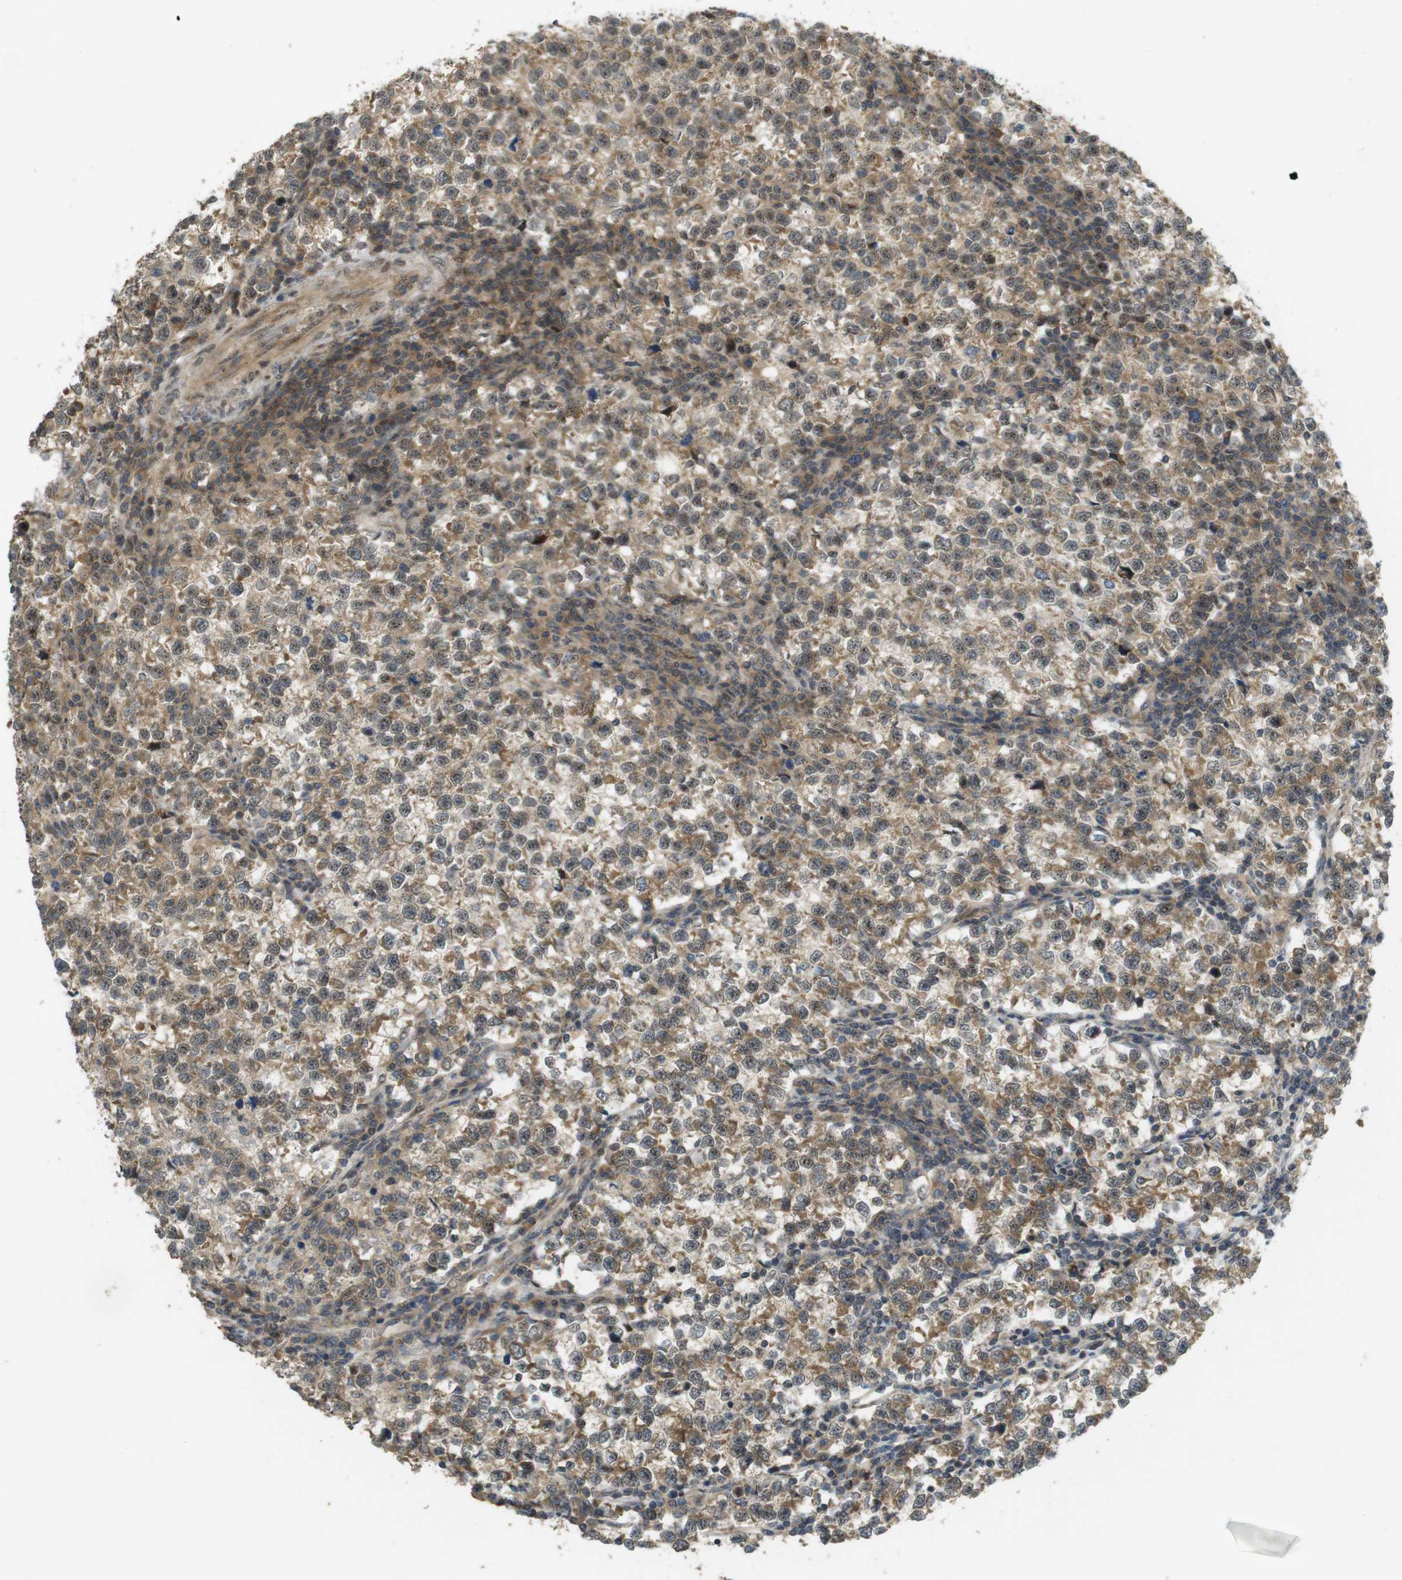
{"staining": {"intensity": "moderate", "quantity": ">75%", "location": "cytoplasmic/membranous,nuclear"}, "tissue": "testis cancer", "cell_type": "Tumor cells", "image_type": "cancer", "snomed": [{"axis": "morphology", "description": "Normal tissue, NOS"}, {"axis": "morphology", "description": "Seminoma, NOS"}, {"axis": "topography", "description": "Testis"}], "caption": "Moderate cytoplasmic/membranous and nuclear expression is identified in about >75% of tumor cells in testis cancer (seminoma). (IHC, brightfield microscopy, high magnification).", "gene": "TMX3", "patient": {"sex": "male", "age": 43}}